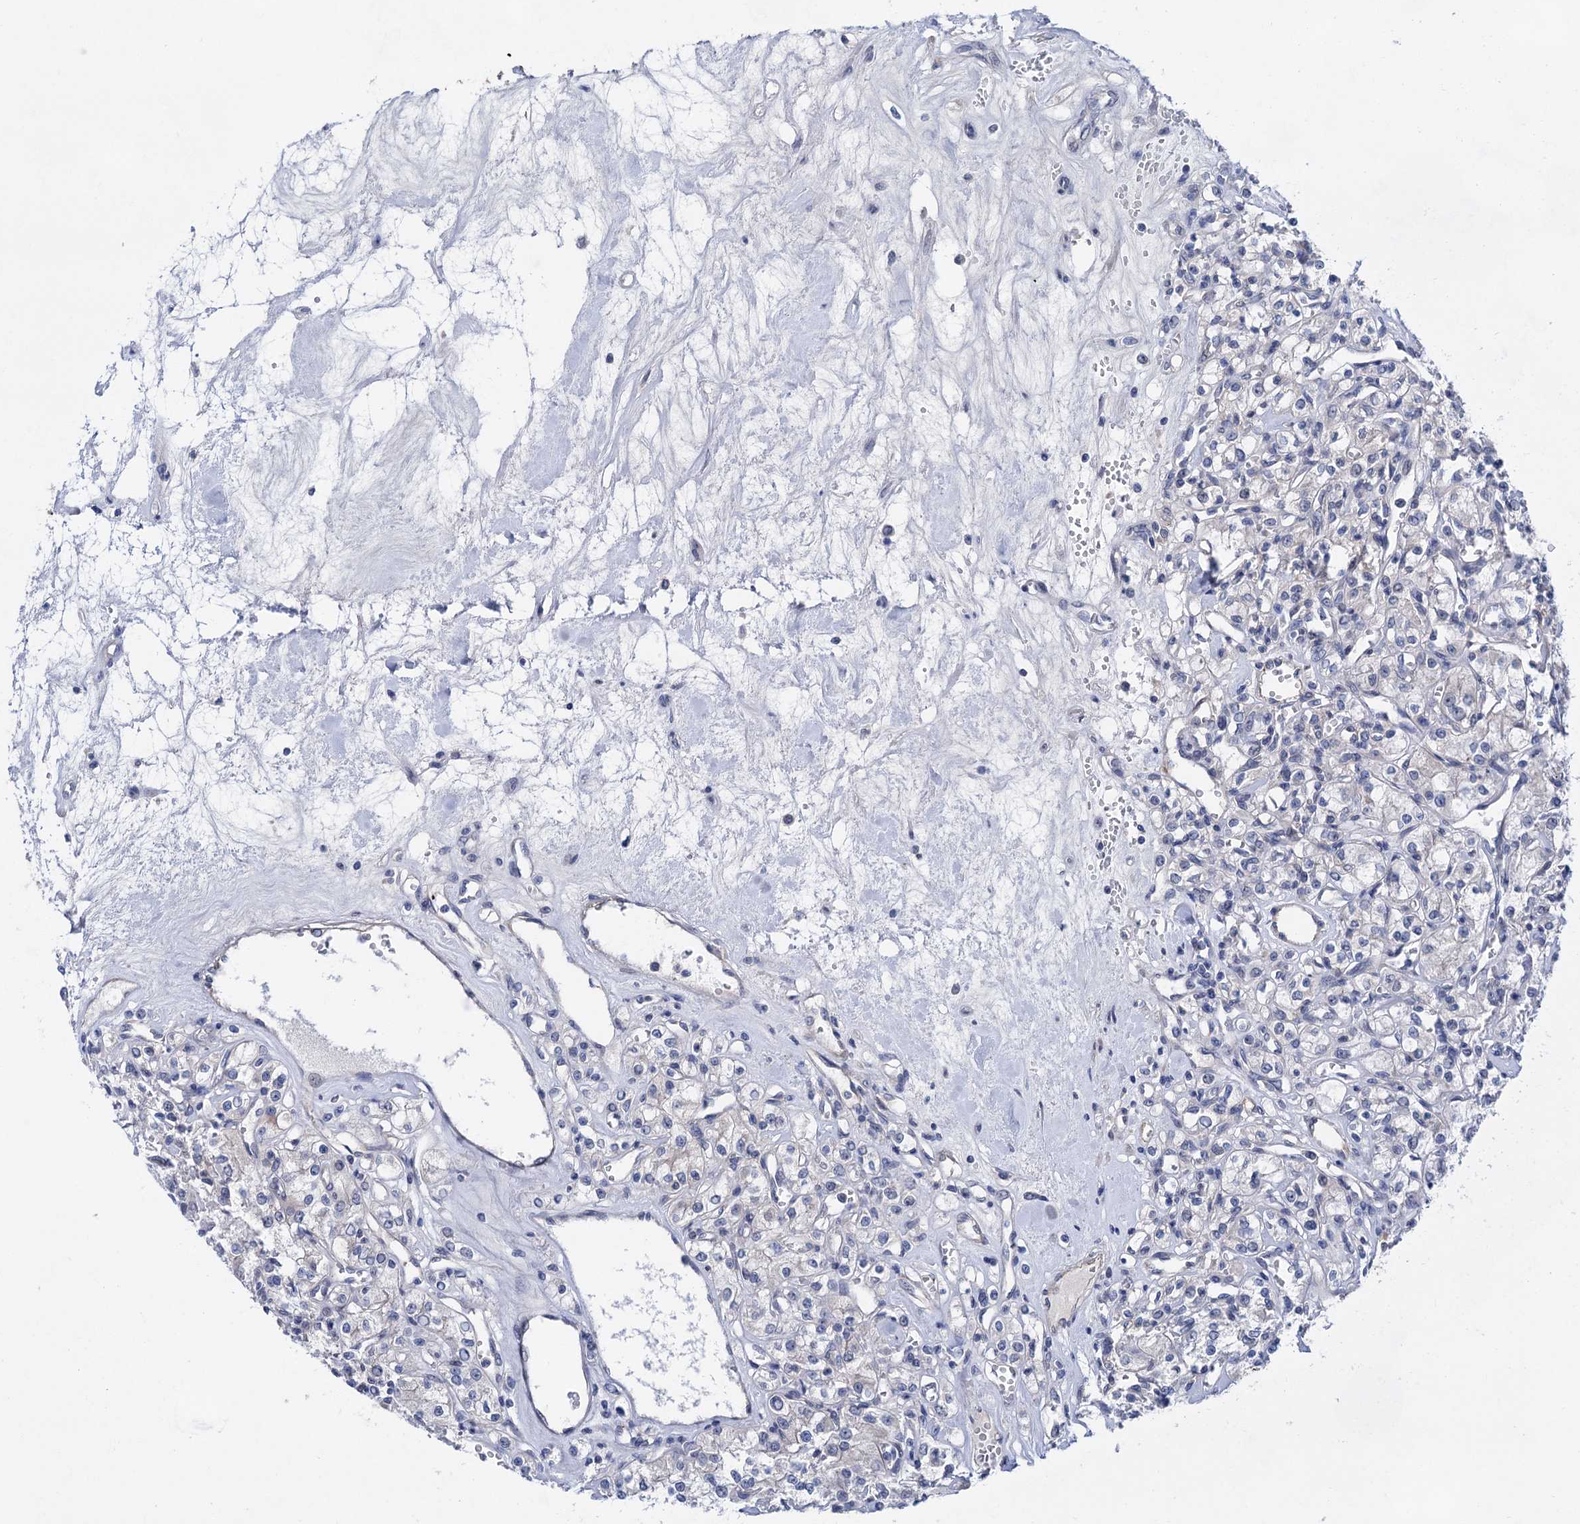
{"staining": {"intensity": "negative", "quantity": "none", "location": "none"}, "tissue": "renal cancer", "cell_type": "Tumor cells", "image_type": "cancer", "snomed": [{"axis": "morphology", "description": "Adenocarcinoma, NOS"}, {"axis": "topography", "description": "Kidney"}], "caption": "This is a micrograph of immunohistochemistry staining of adenocarcinoma (renal), which shows no staining in tumor cells.", "gene": "MORN3", "patient": {"sex": "female", "age": 59}}